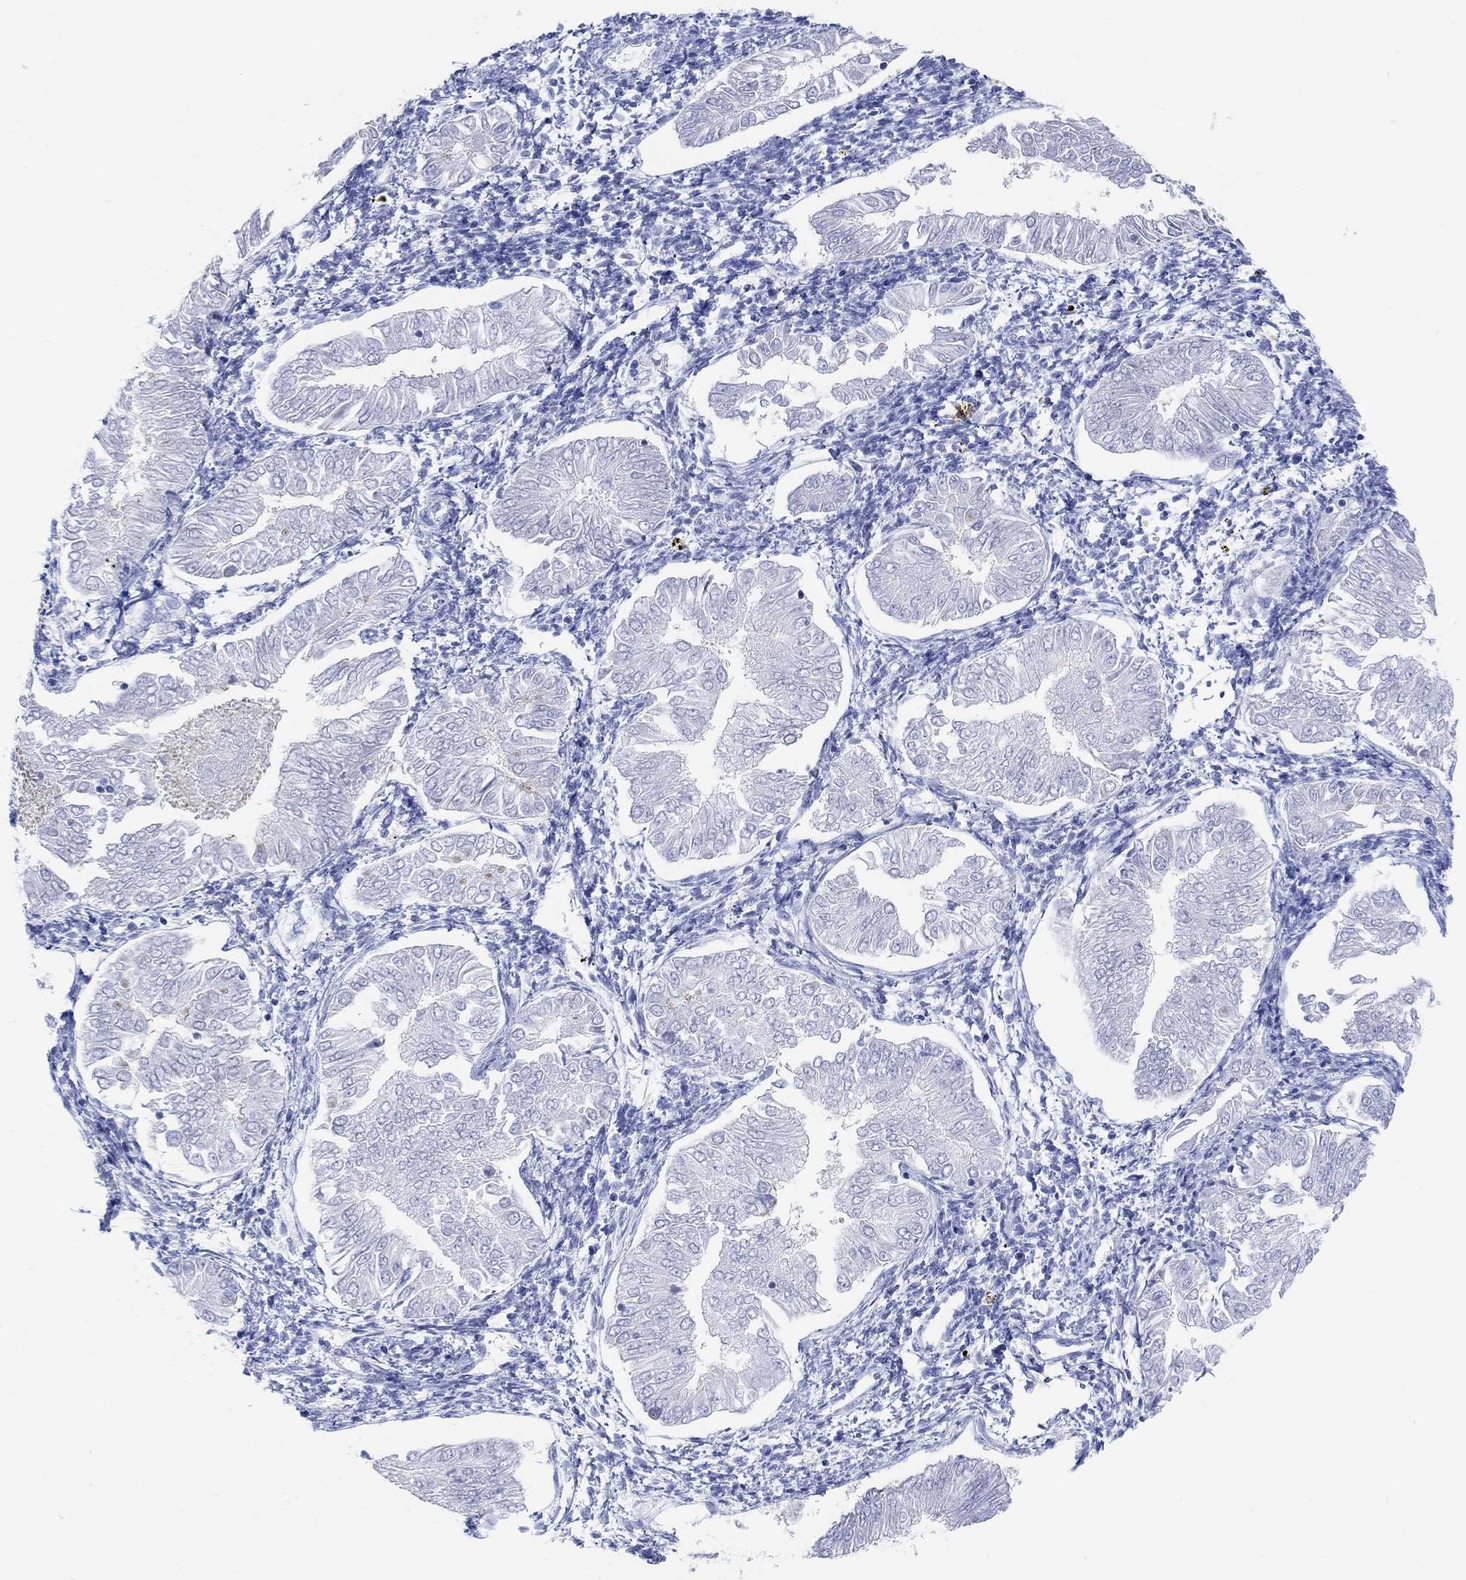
{"staining": {"intensity": "negative", "quantity": "none", "location": "none"}, "tissue": "endometrial cancer", "cell_type": "Tumor cells", "image_type": "cancer", "snomed": [{"axis": "morphology", "description": "Adenocarcinoma, NOS"}, {"axis": "topography", "description": "Endometrium"}], "caption": "There is no significant staining in tumor cells of adenocarcinoma (endometrial).", "gene": "GNG13", "patient": {"sex": "female", "age": 53}}